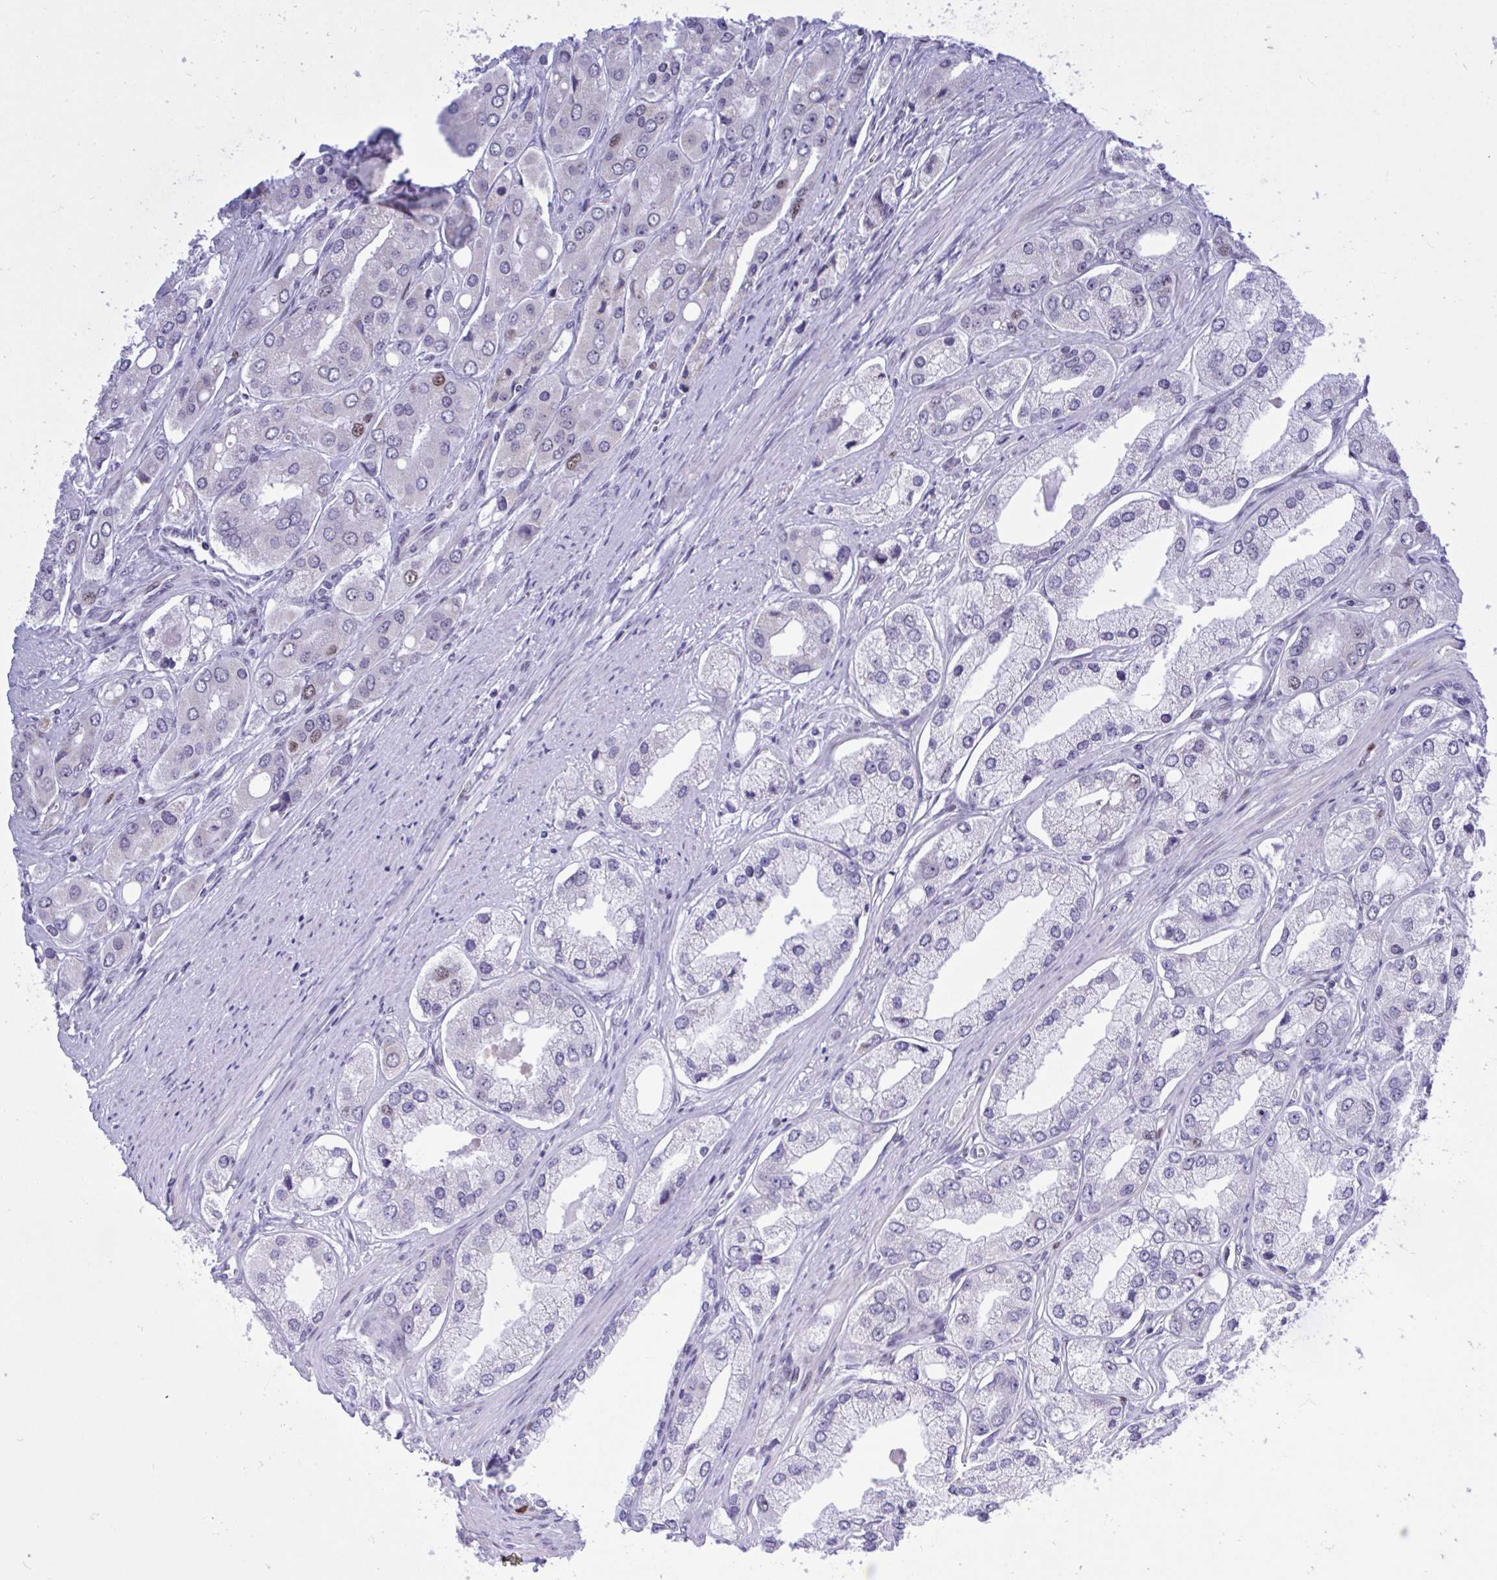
{"staining": {"intensity": "moderate", "quantity": "<25%", "location": "nuclear"}, "tissue": "prostate cancer", "cell_type": "Tumor cells", "image_type": "cancer", "snomed": [{"axis": "morphology", "description": "Adenocarcinoma, Low grade"}, {"axis": "topography", "description": "Prostate"}], "caption": "Low-grade adenocarcinoma (prostate) stained with a protein marker demonstrates moderate staining in tumor cells.", "gene": "C1QL2", "patient": {"sex": "male", "age": 69}}